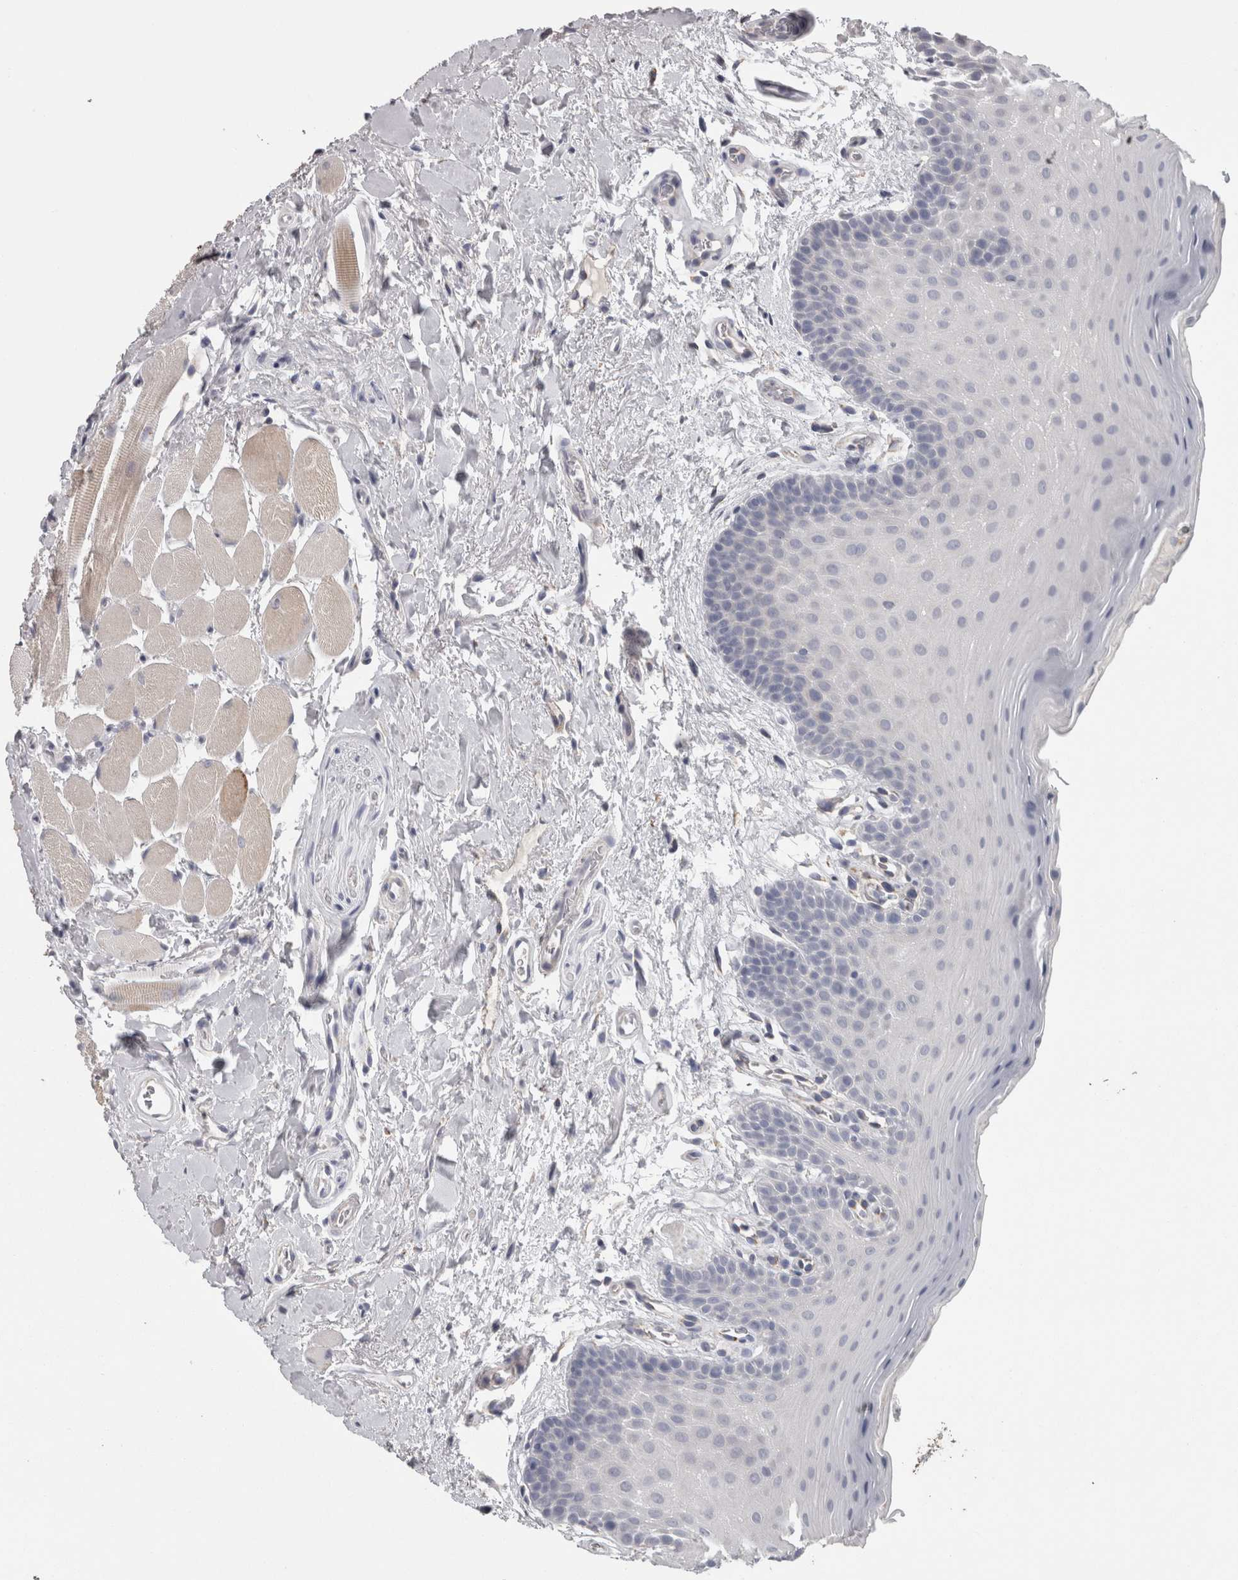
{"staining": {"intensity": "negative", "quantity": "none", "location": "none"}, "tissue": "oral mucosa", "cell_type": "Squamous epithelial cells", "image_type": "normal", "snomed": [{"axis": "morphology", "description": "Normal tissue, NOS"}, {"axis": "topography", "description": "Oral tissue"}], "caption": "IHC micrograph of benign oral mucosa stained for a protein (brown), which reveals no staining in squamous epithelial cells. The staining was performed using DAB (3,3'-diaminobenzidine) to visualize the protein expression in brown, while the nuclei were stained in blue with hematoxylin (Magnification: 20x).", "gene": "TCAP", "patient": {"sex": "male", "age": 62}}